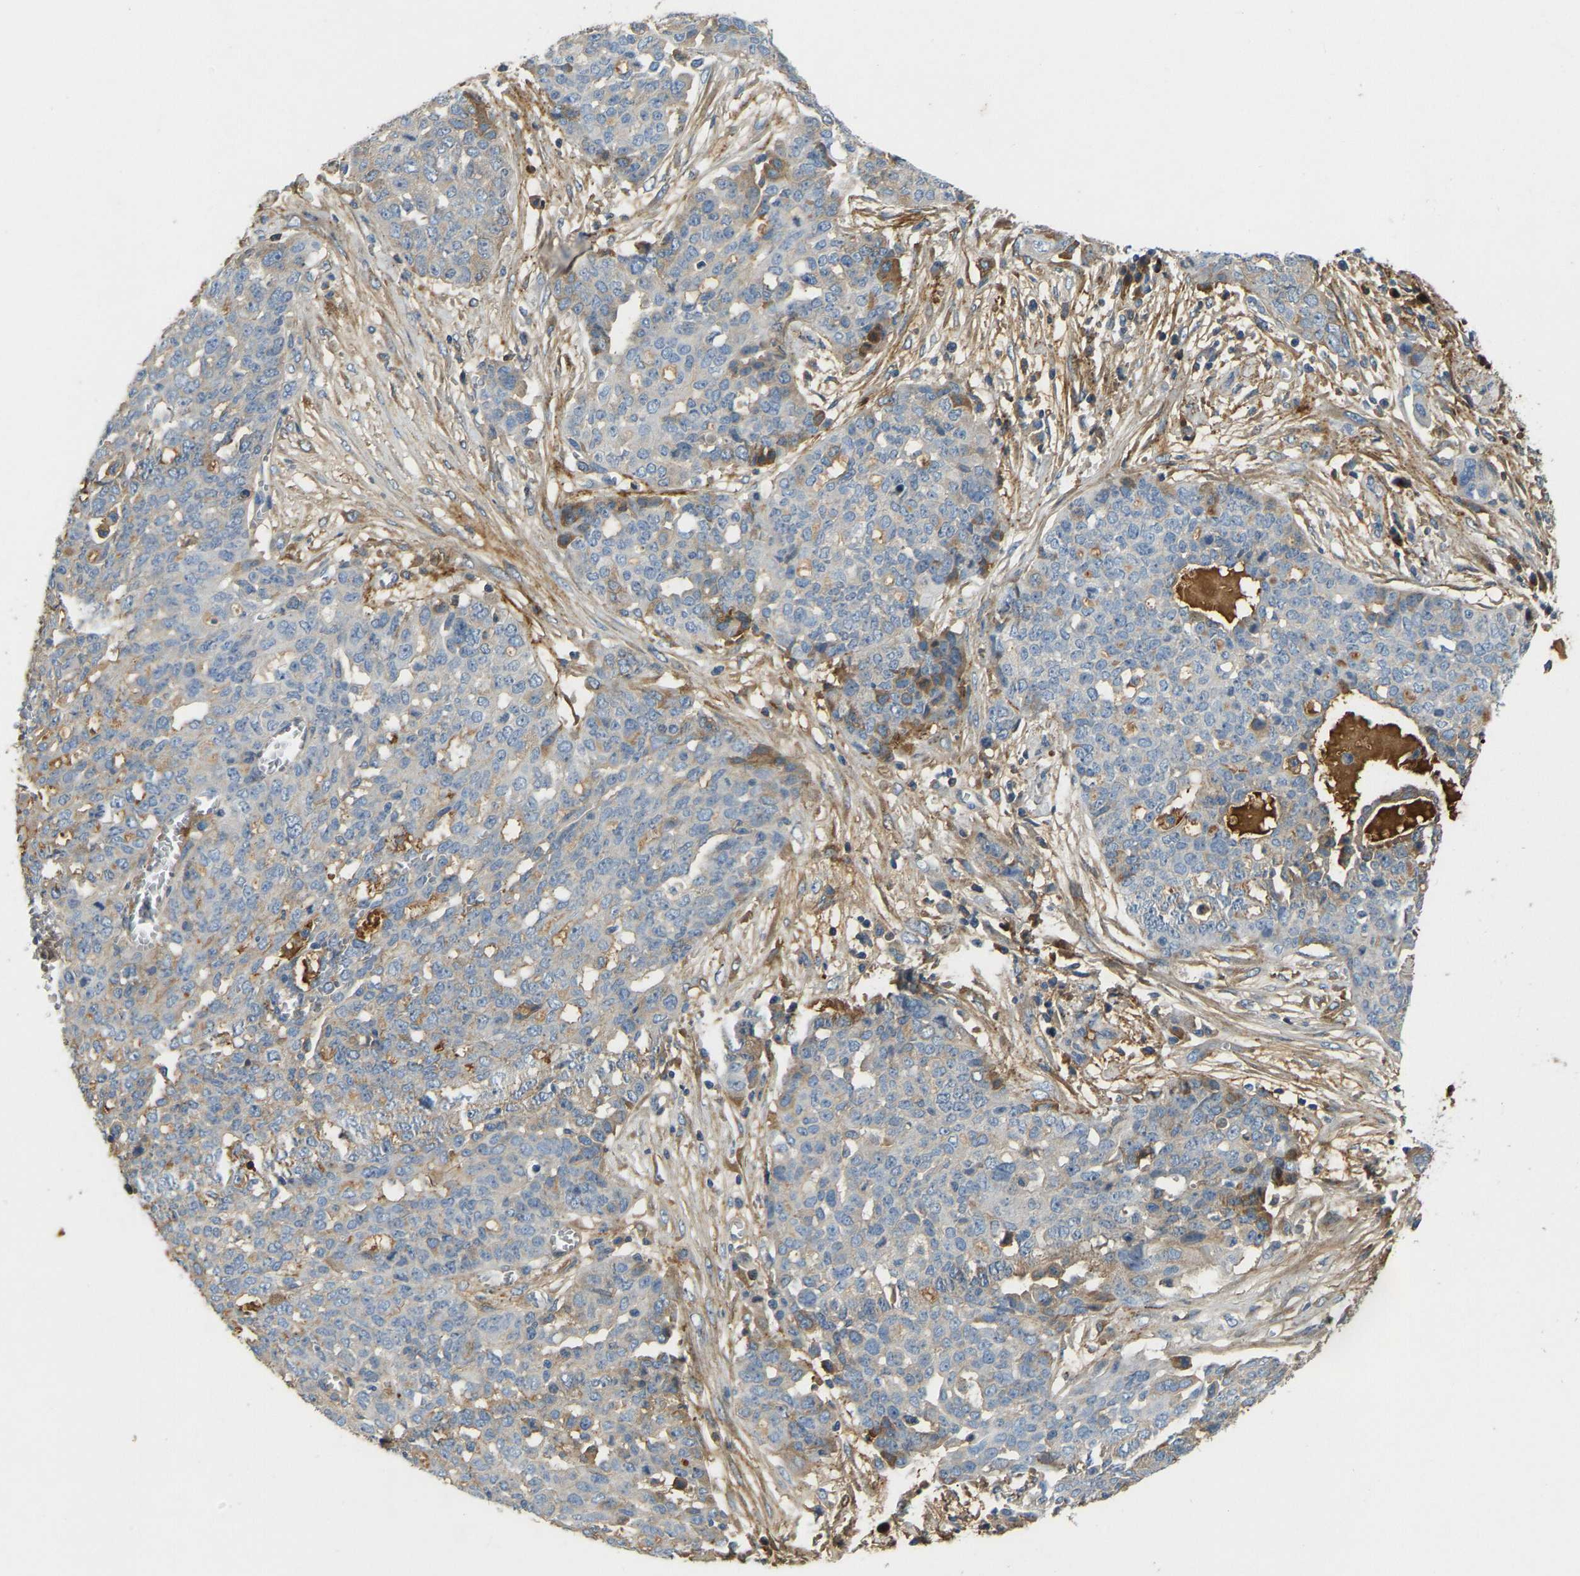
{"staining": {"intensity": "moderate", "quantity": "<25%", "location": "cytoplasmic/membranous"}, "tissue": "ovarian cancer", "cell_type": "Tumor cells", "image_type": "cancer", "snomed": [{"axis": "morphology", "description": "Cystadenocarcinoma, serous, NOS"}, {"axis": "topography", "description": "Soft tissue"}, {"axis": "topography", "description": "Ovary"}], "caption": "Ovarian cancer stained with a protein marker displays moderate staining in tumor cells.", "gene": "STC1", "patient": {"sex": "female", "age": 57}}